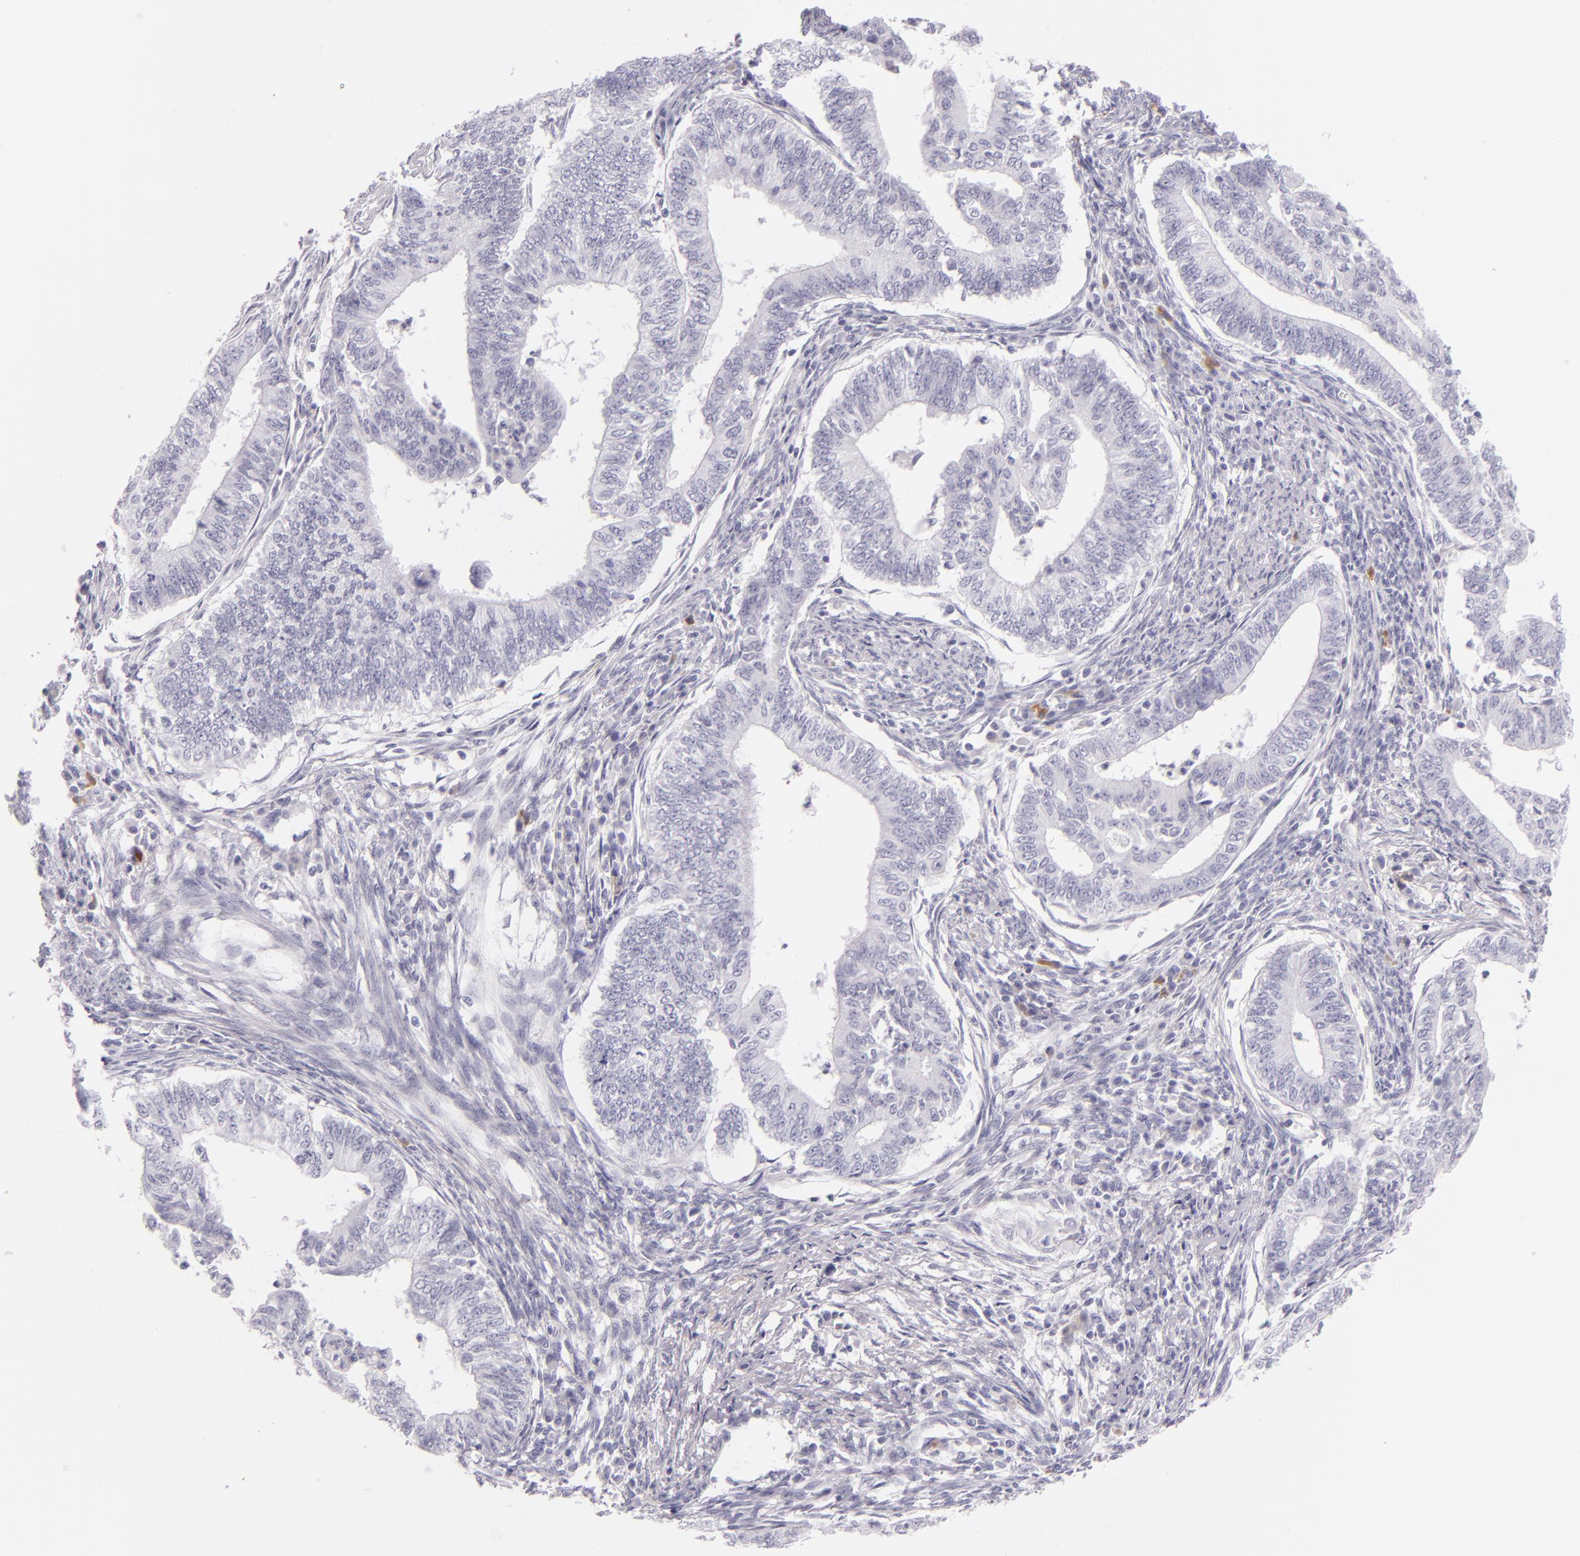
{"staining": {"intensity": "negative", "quantity": "none", "location": "none"}, "tissue": "endometrial cancer", "cell_type": "Tumor cells", "image_type": "cancer", "snomed": [{"axis": "morphology", "description": "Adenocarcinoma, NOS"}, {"axis": "topography", "description": "Endometrium"}], "caption": "Immunohistochemistry image of neoplastic tissue: human endometrial cancer stained with DAB demonstrates no significant protein staining in tumor cells.", "gene": "INA", "patient": {"sex": "female", "age": 66}}